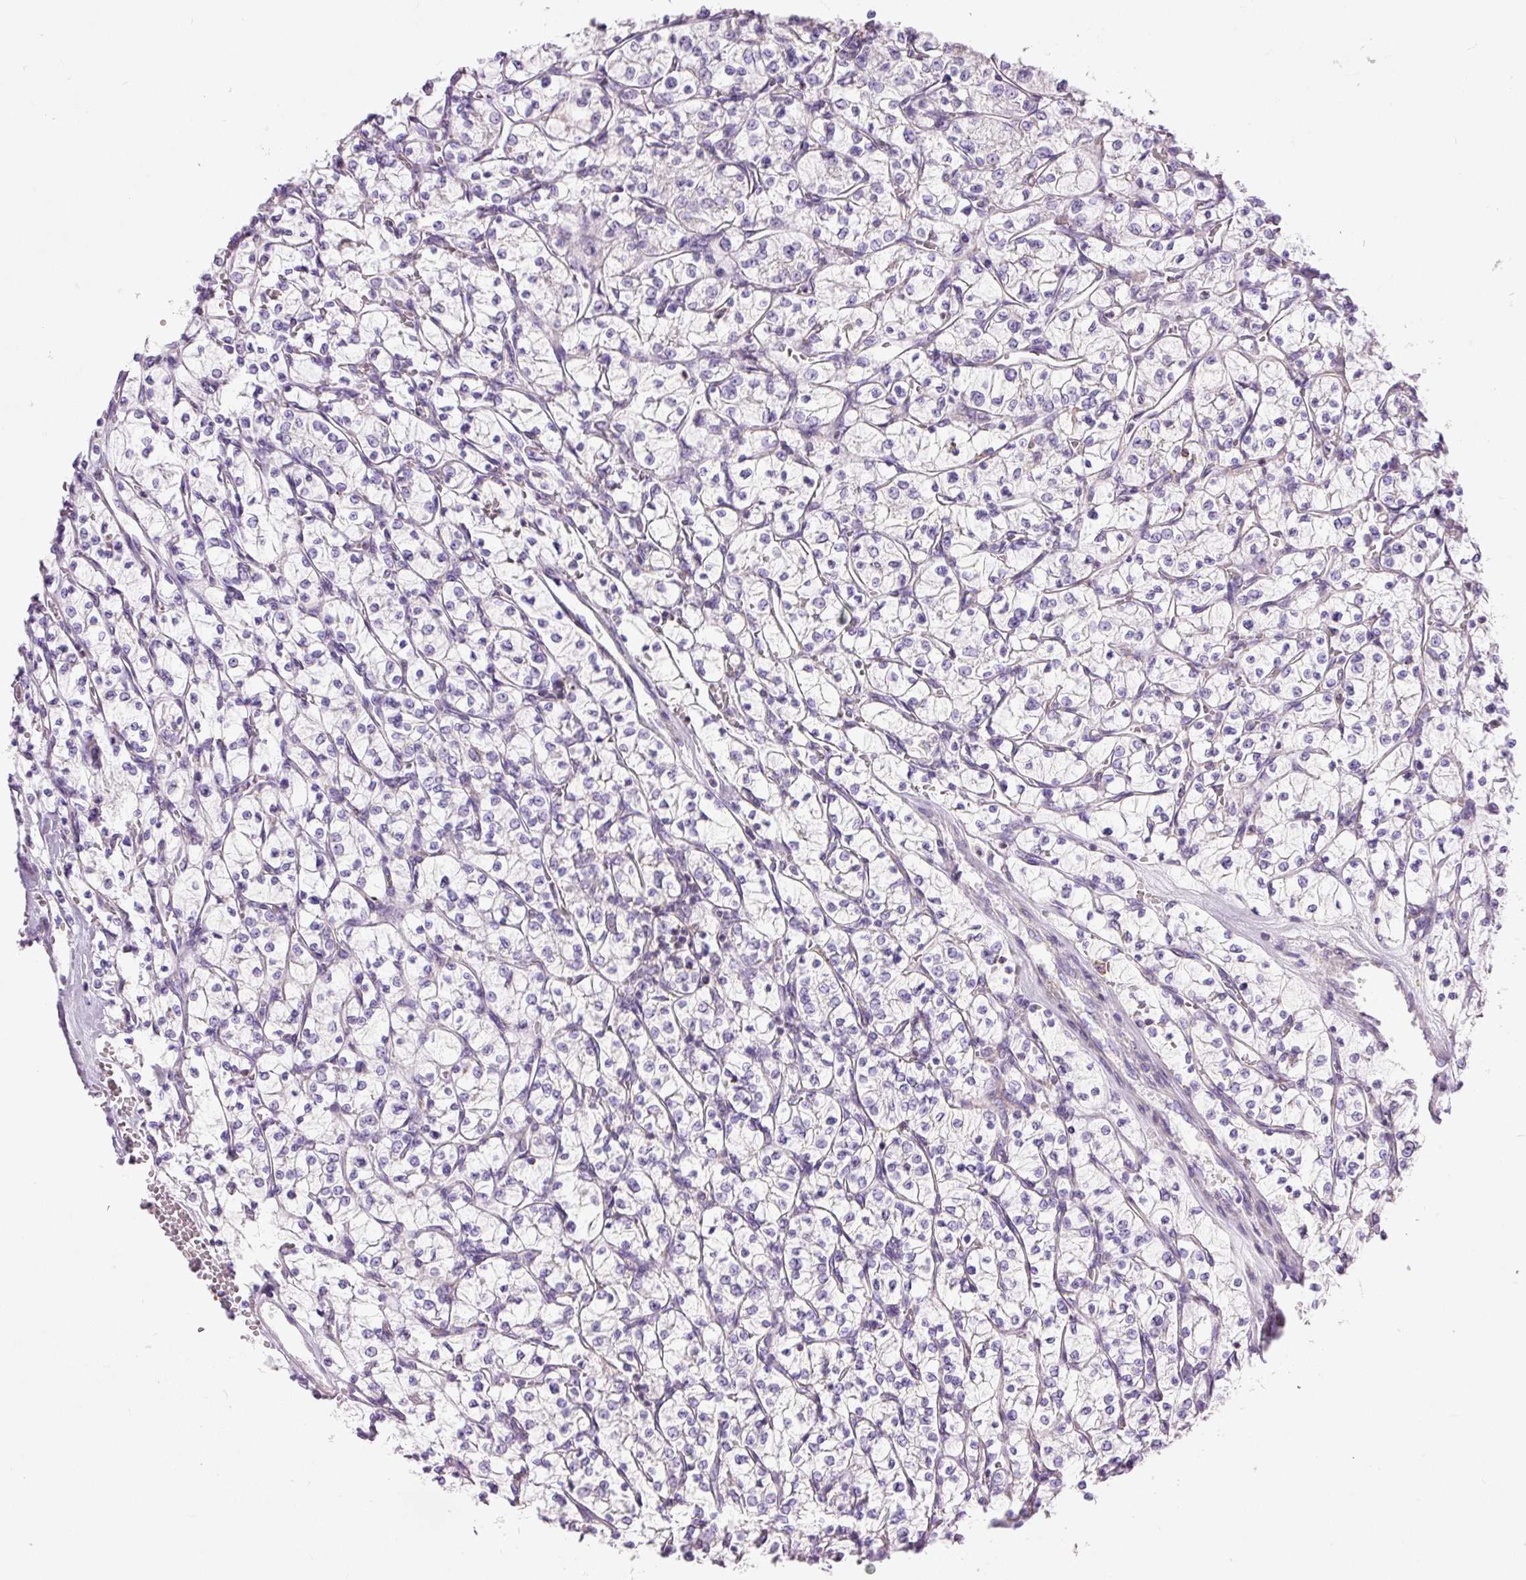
{"staining": {"intensity": "negative", "quantity": "none", "location": "none"}, "tissue": "renal cancer", "cell_type": "Tumor cells", "image_type": "cancer", "snomed": [{"axis": "morphology", "description": "Adenocarcinoma, NOS"}, {"axis": "topography", "description": "Kidney"}], "caption": "Tumor cells are negative for brown protein staining in renal adenocarcinoma.", "gene": "DOK6", "patient": {"sex": "female", "age": 64}}